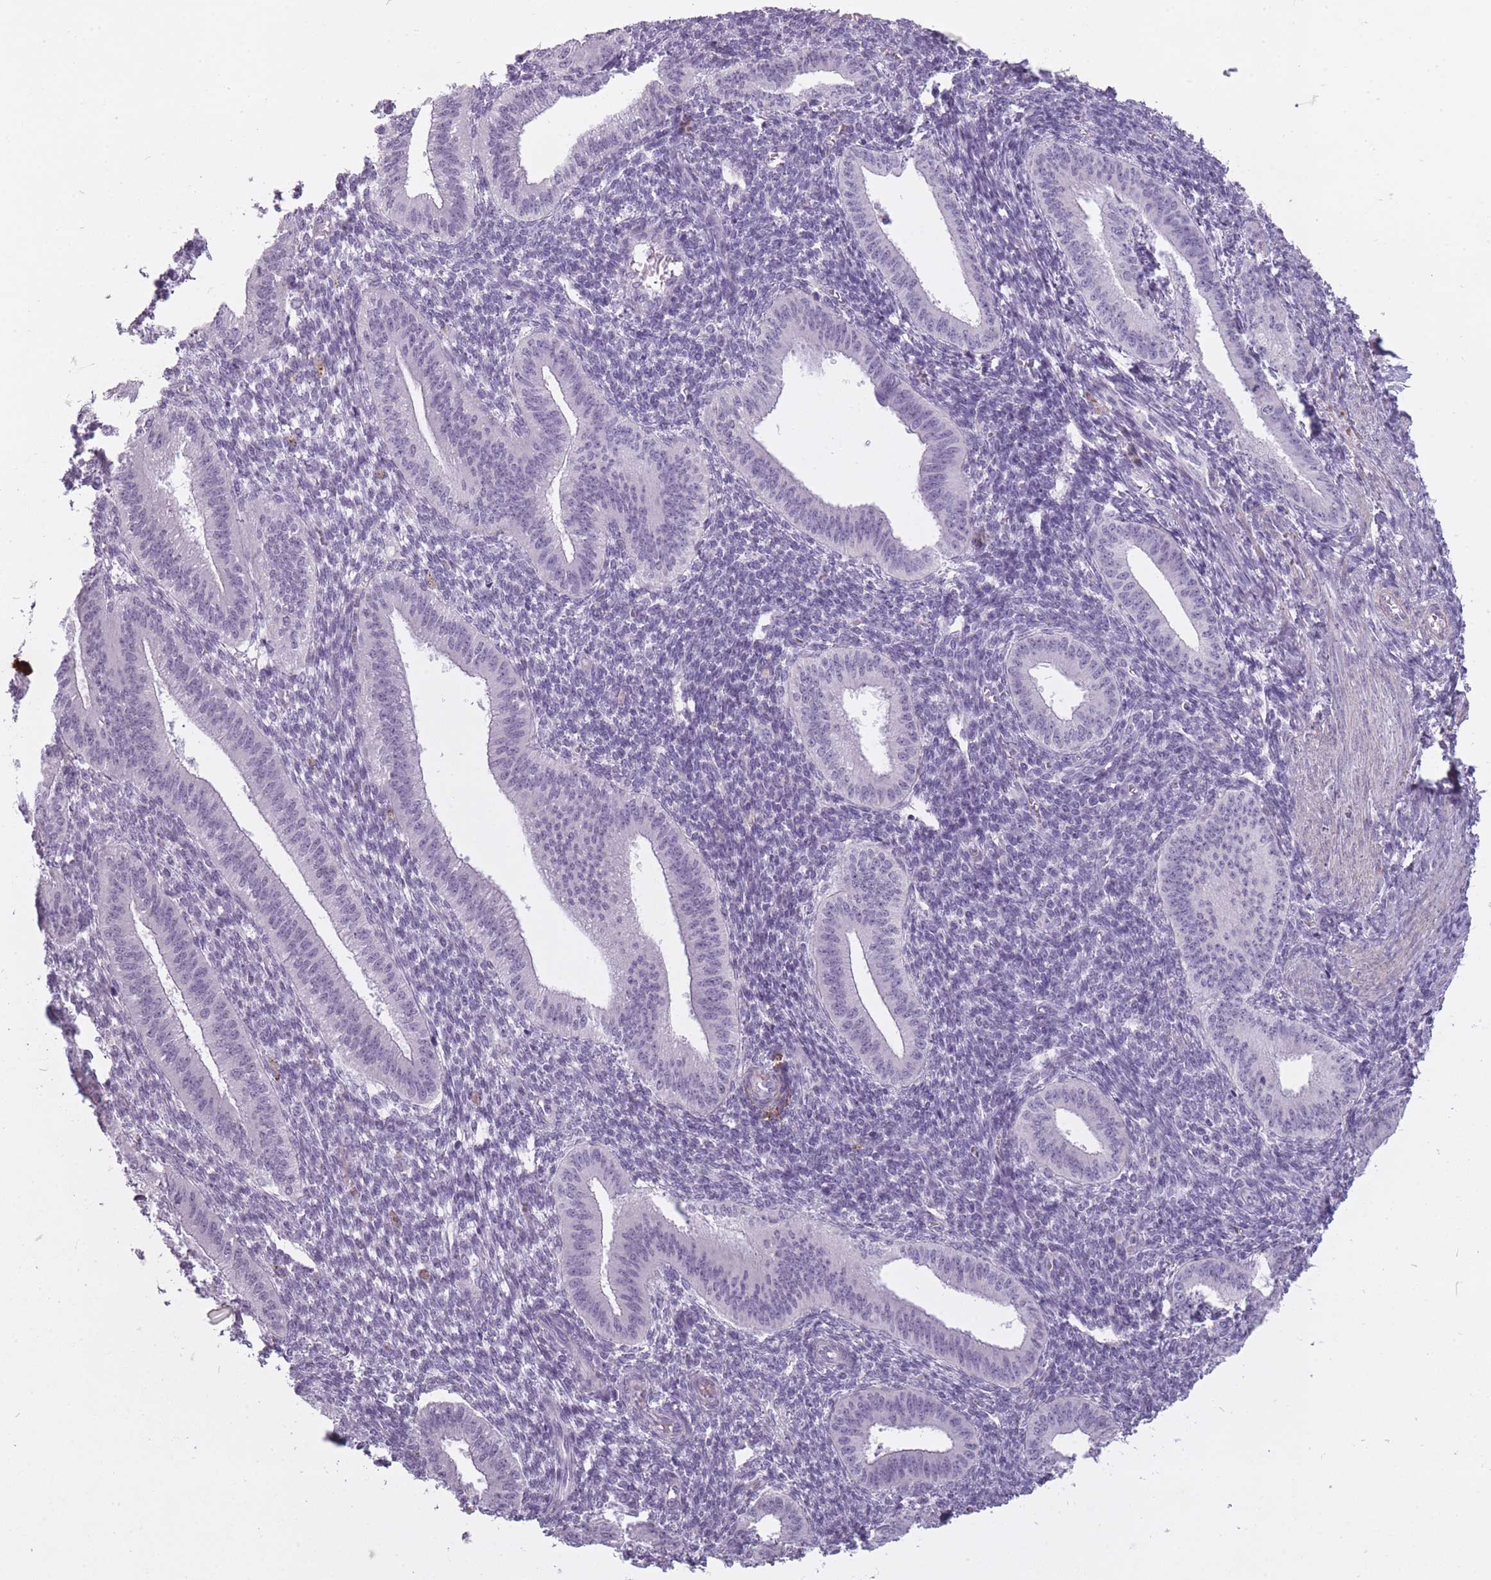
{"staining": {"intensity": "negative", "quantity": "none", "location": "none"}, "tissue": "endometrium", "cell_type": "Cells in endometrial stroma", "image_type": "normal", "snomed": [{"axis": "morphology", "description": "Normal tissue, NOS"}, {"axis": "topography", "description": "Endometrium"}], "caption": "Immunohistochemistry (IHC) image of unremarkable endometrium: endometrium stained with DAB exhibits no significant protein expression in cells in endometrial stroma.", "gene": "RFX4", "patient": {"sex": "female", "age": 34}}